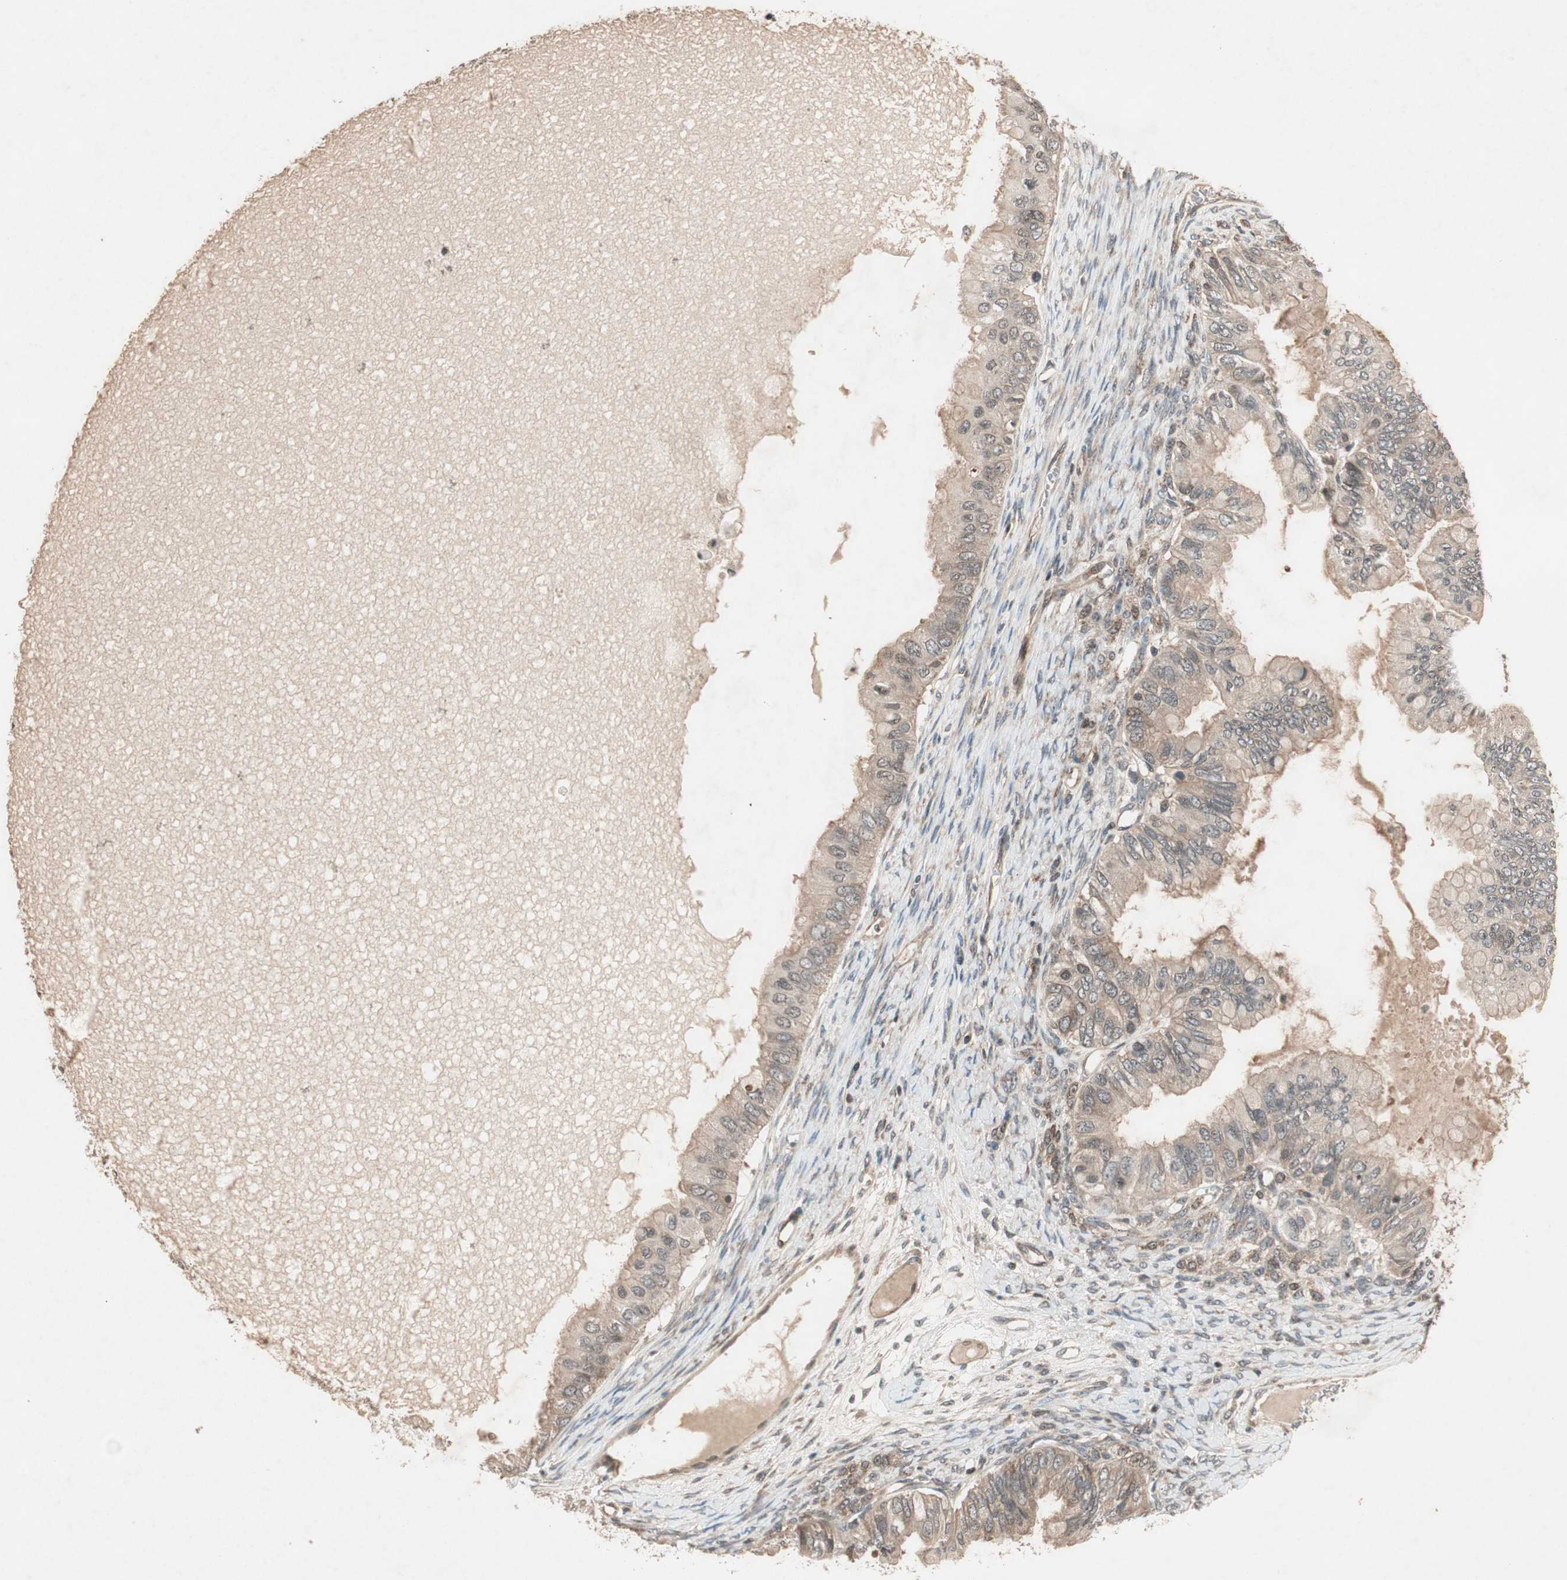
{"staining": {"intensity": "weak", "quantity": "25%-75%", "location": "cytoplasmic/membranous"}, "tissue": "ovarian cancer", "cell_type": "Tumor cells", "image_type": "cancer", "snomed": [{"axis": "morphology", "description": "Cystadenocarcinoma, mucinous, NOS"}, {"axis": "topography", "description": "Ovary"}], "caption": "A low amount of weak cytoplasmic/membranous expression is seen in about 25%-75% of tumor cells in ovarian cancer tissue. The staining was performed using DAB (3,3'-diaminobenzidine), with brown indicating positive protein expression. Nuclei are stained blue with hematoxylin.", "gene": "IRS1", "patient": {"sex": "female", "age": 80}}